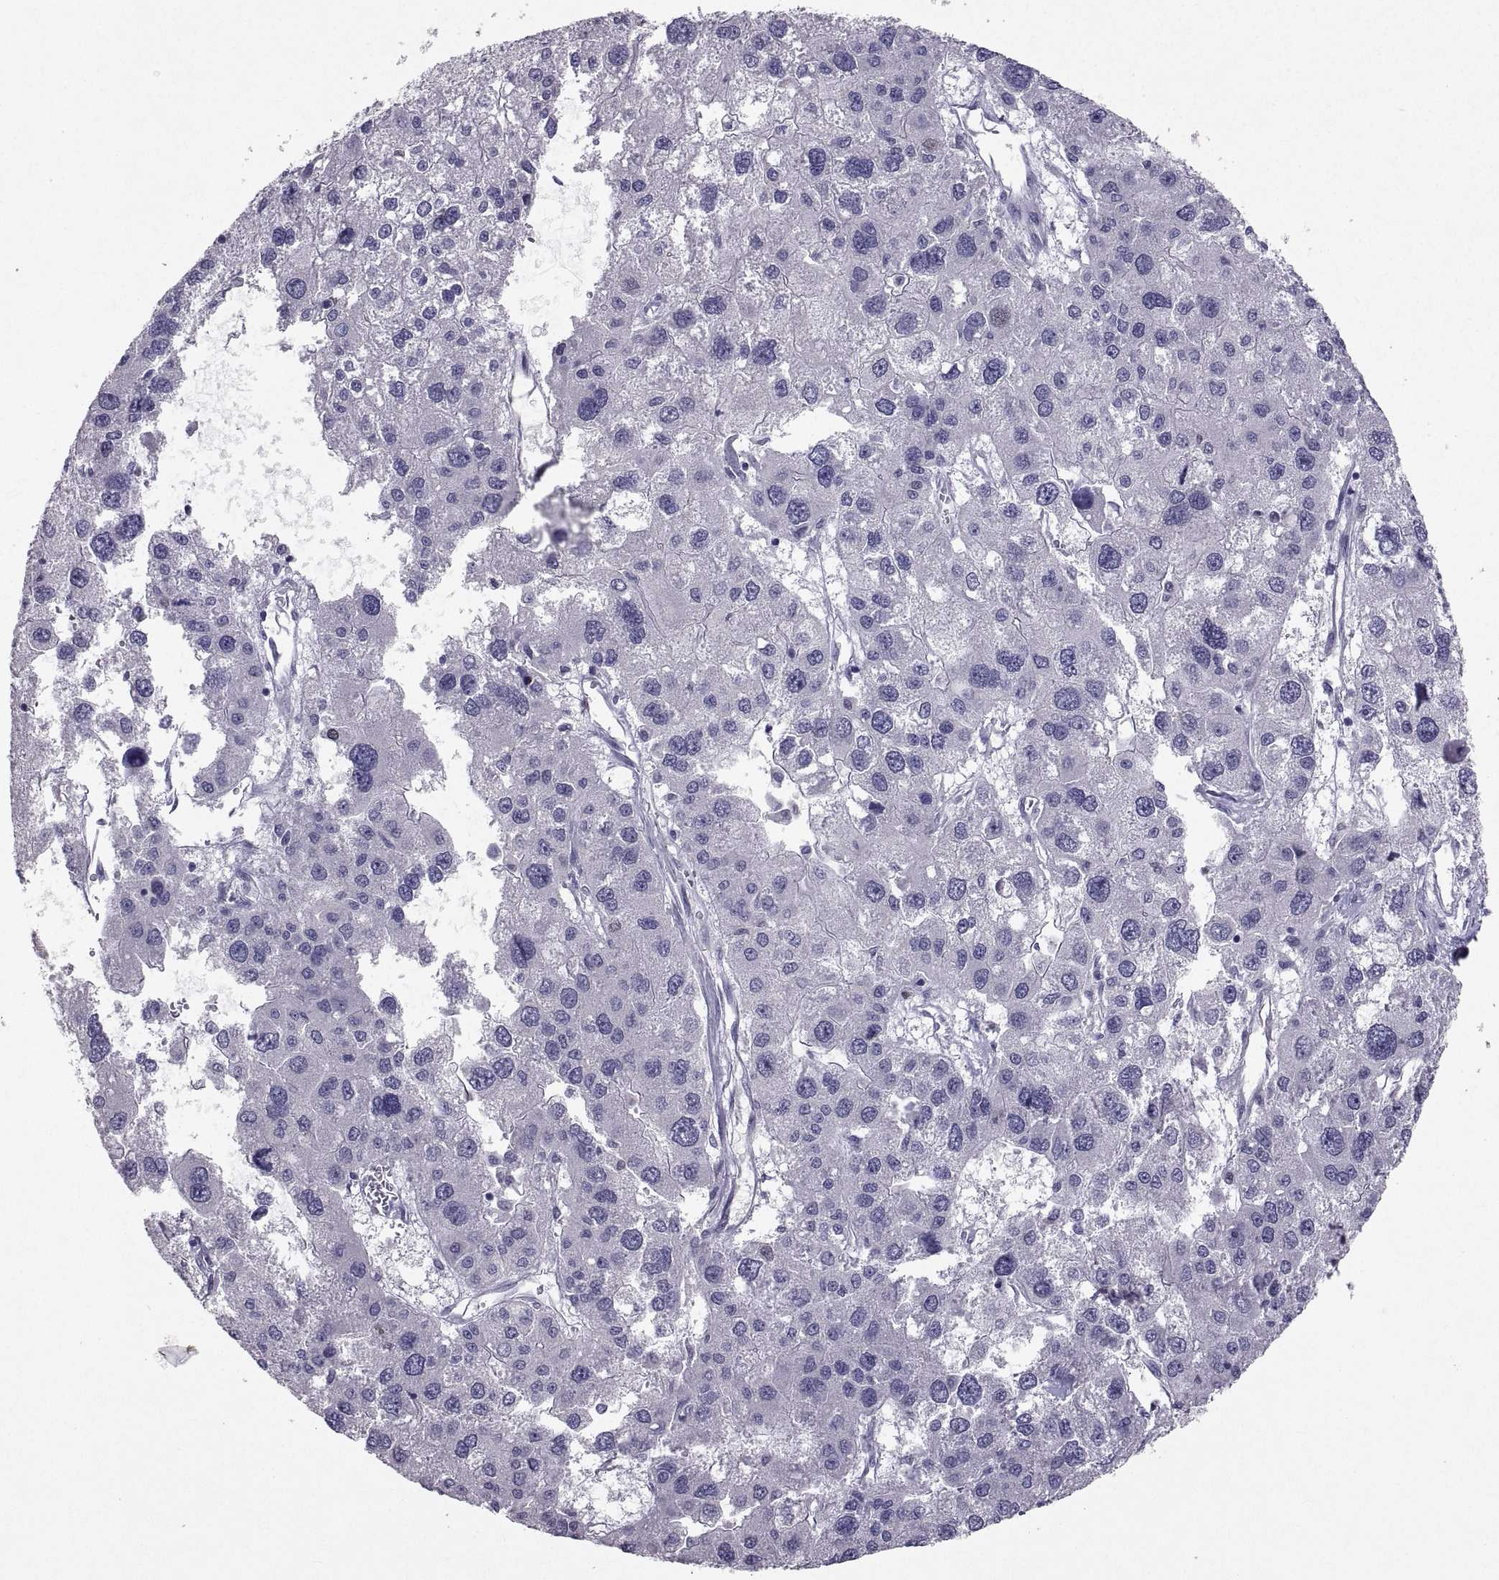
{"staining": {"intensity": "negative", "quantity": "none", "location": "none"}, "tissue": "liver cancer", "cell_type": "Tumor cells", "image_type": "cancer", "snomed": [{"axis": "morphology", "description": "Carcinoma, Hepatocellular, NOS"}, {"axis": "topography", "description": "Liver"}], "caption": "Tumor cells are negative for brown protein staining in liver hepatocellular carcinoma.", "gene": "SOX21", "patient": {"sex": "male", "age": 73}}